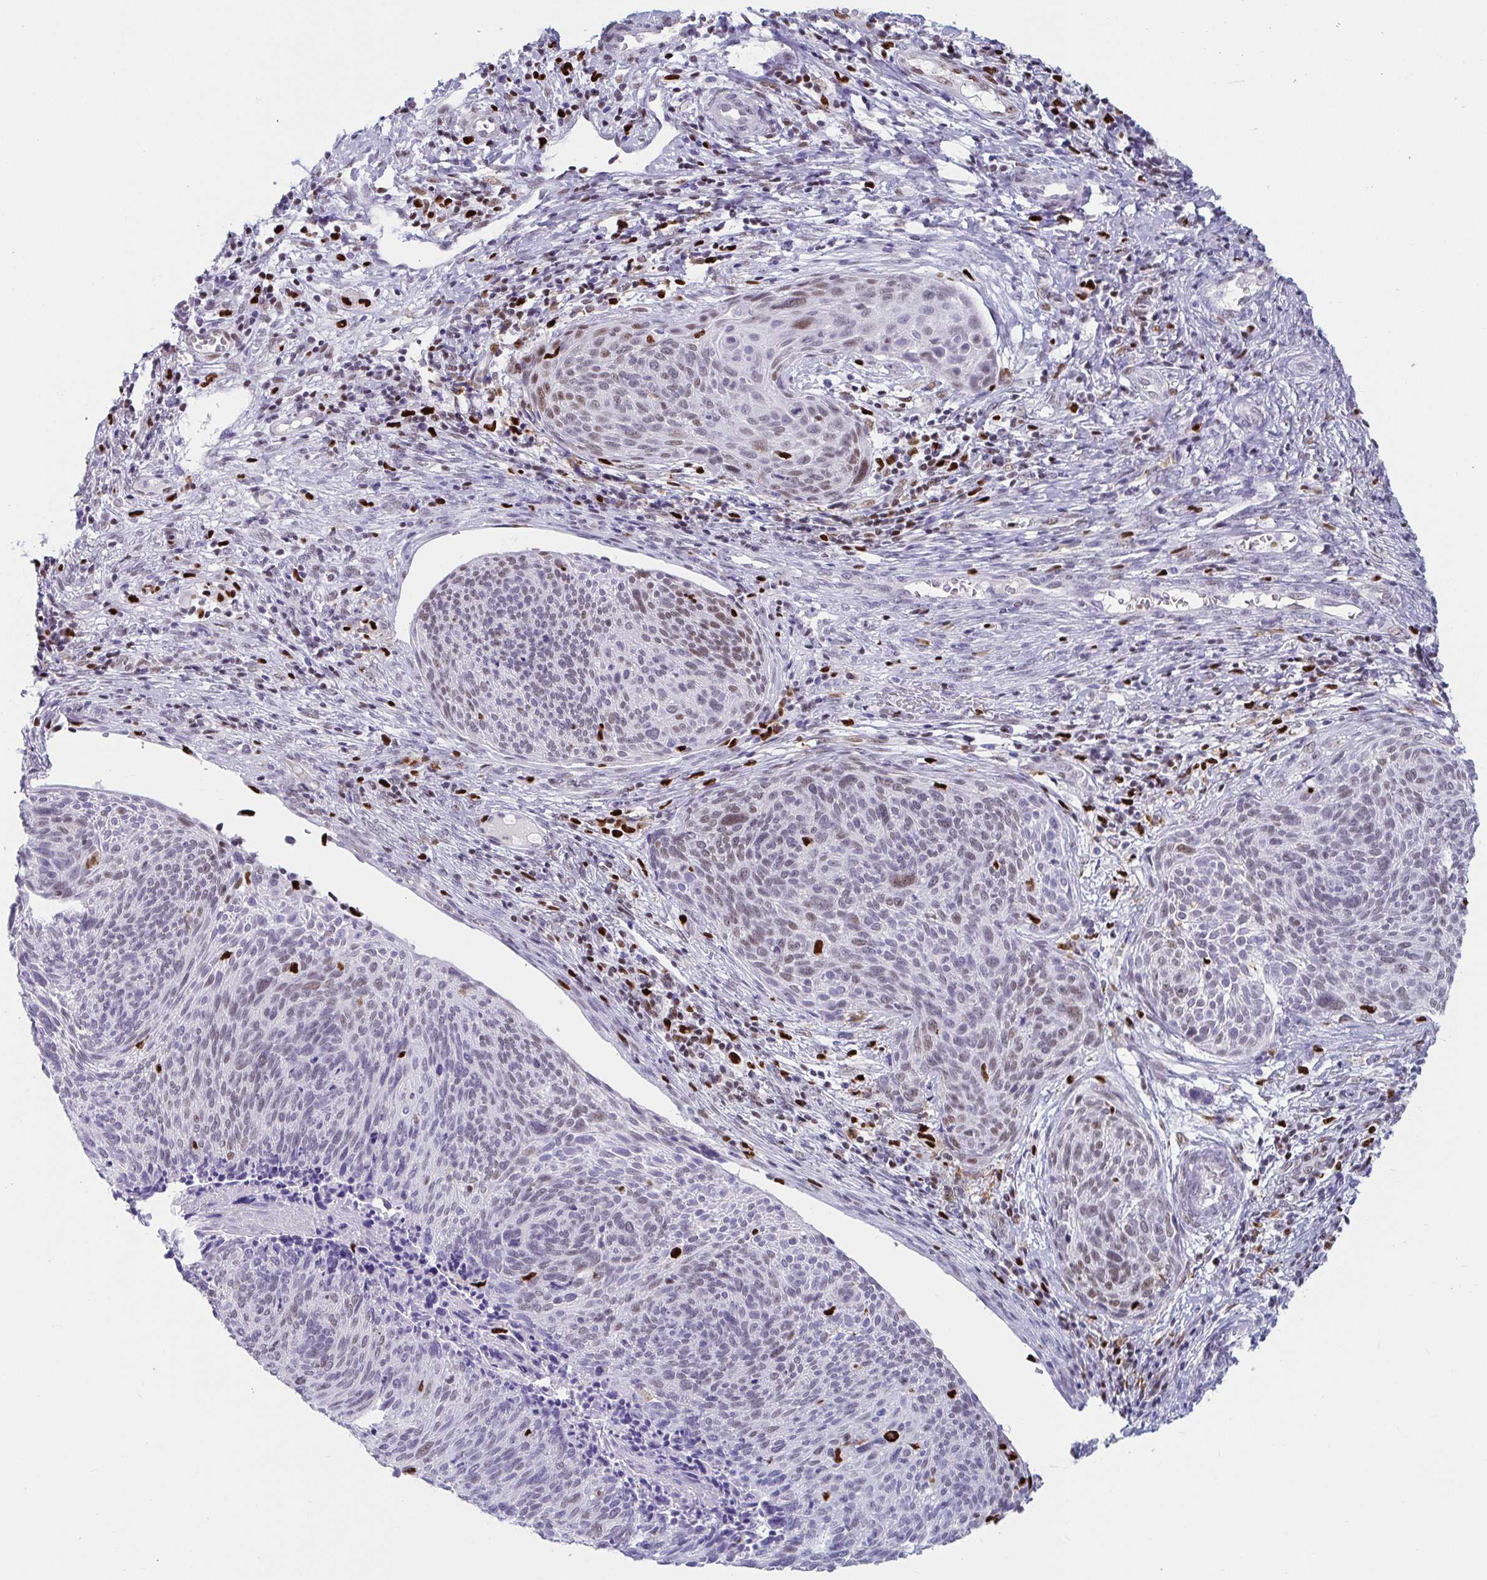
{"staining": {"intensity": "moderate", "quantity": "25%-75%", "location": "nuclear"}, "tissue": "cervical cancer", "cell_type": "Tumor cells", "image_type": "cancer", "snomed": [{"axis": "morphology", "description": "Squamous cell carcinoma, NOS"}, {"axis": "topography", "description": "Cervix"}], "caption": "This image shows IHC staining of cervical cancer (squamous cell carcinoma), with medium moderate nuclear expression in about 25%-75% of tumor cells.", "gene": "ZNF586", "patient": {"sex": "female", "age": 49}}